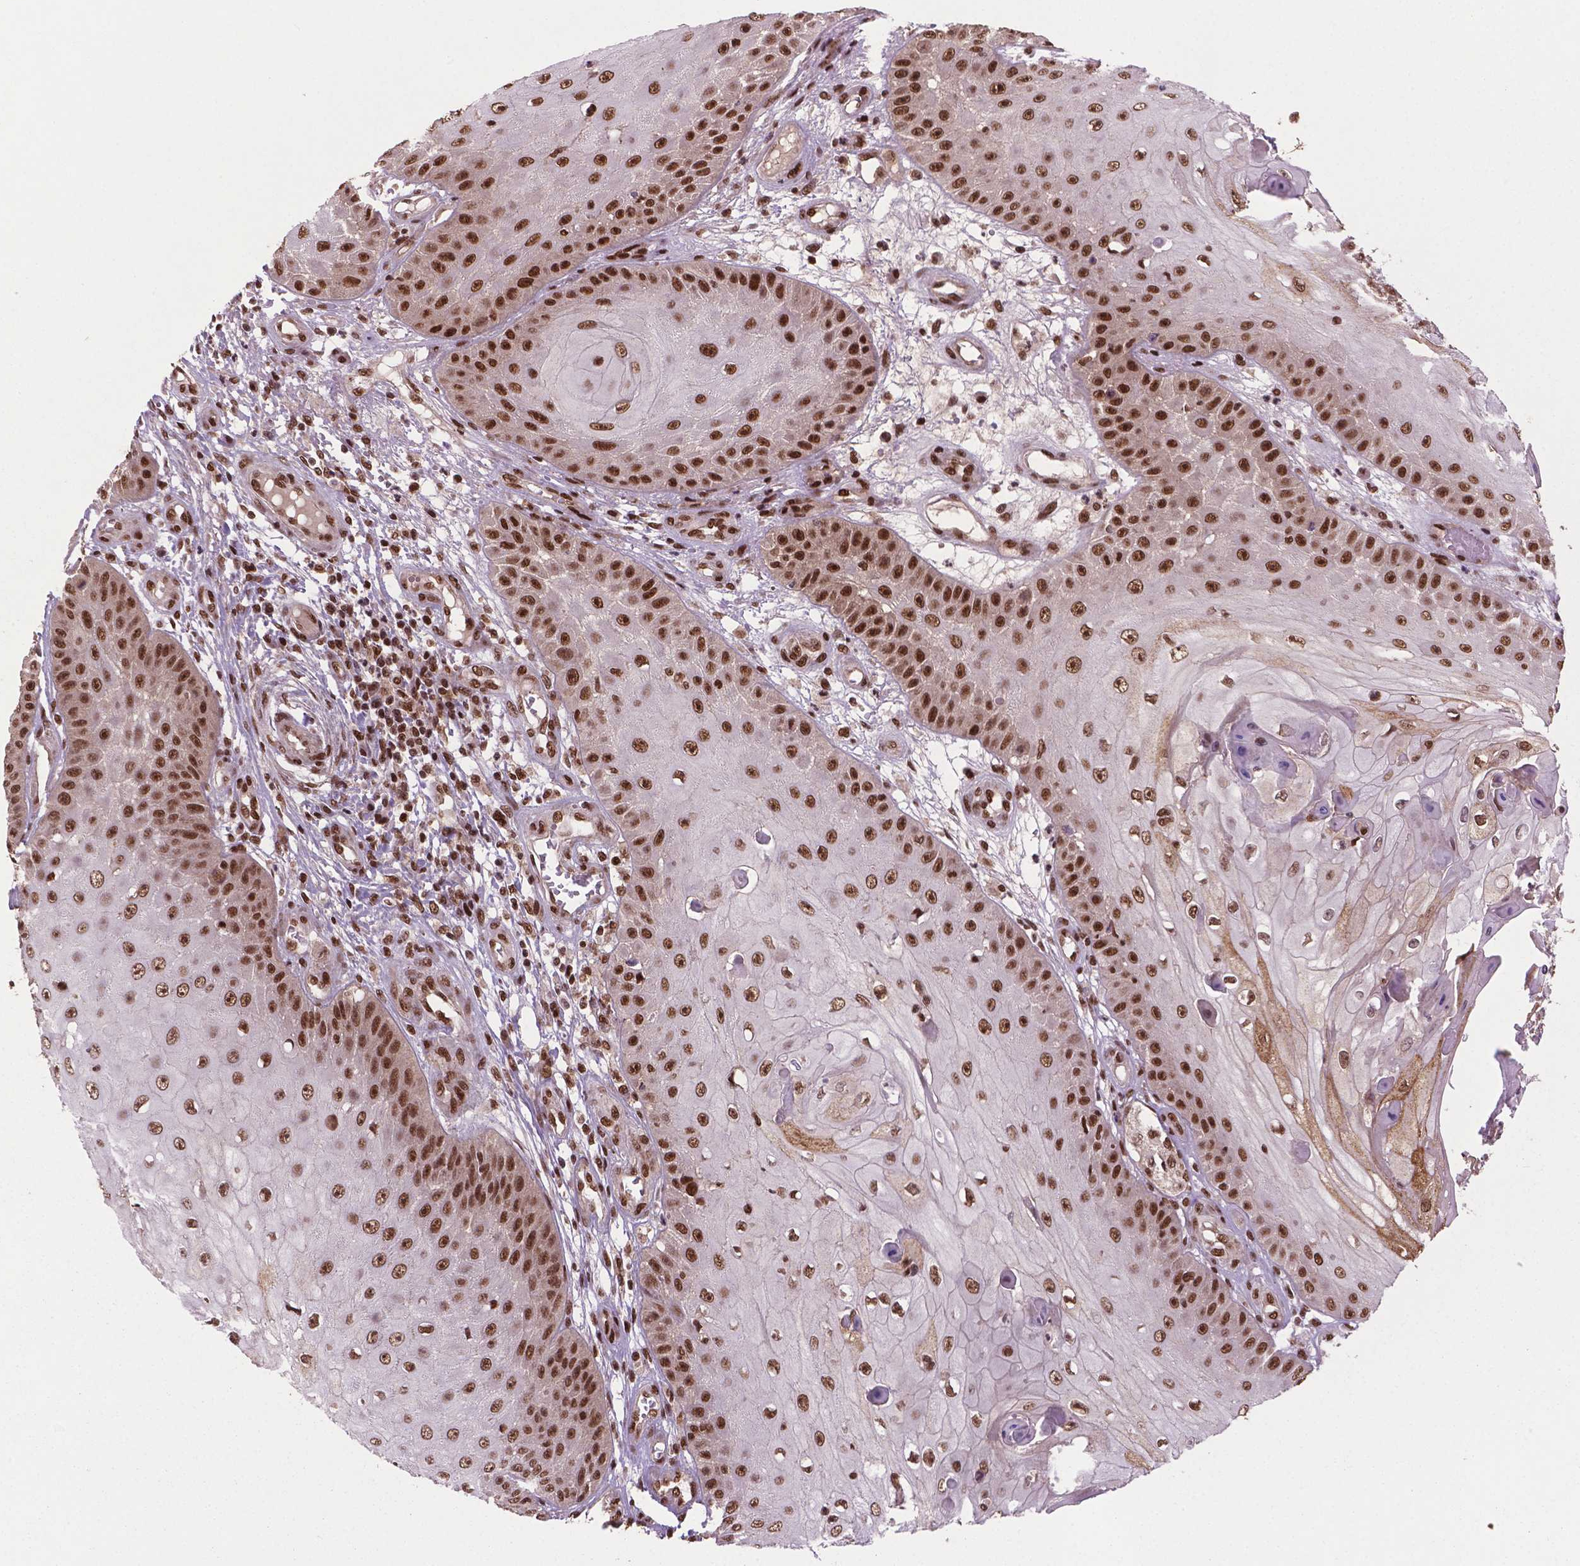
{"staining": {"intensity": "strong", "quantity": ">75%", "location": "nuclear"}, "tissue": "skin cancer", "cell_type": "Tumor cells", "image_type": "cancer", "snomed": [{"axis": "morphology", "description": "Squamous cell carcinoma, NOS"}, {"axis": "topography", "description": "Skin"}], "caption": "A high amount of strong nuclear expression is seen in about >75% of tumor cells in skin cancer (squamous cell carcinoma) tissue. (IHC, brightfield microscopy, high magnification).", "gene": "SIRT6", "patient": {"sex": "male", "age": 70}}